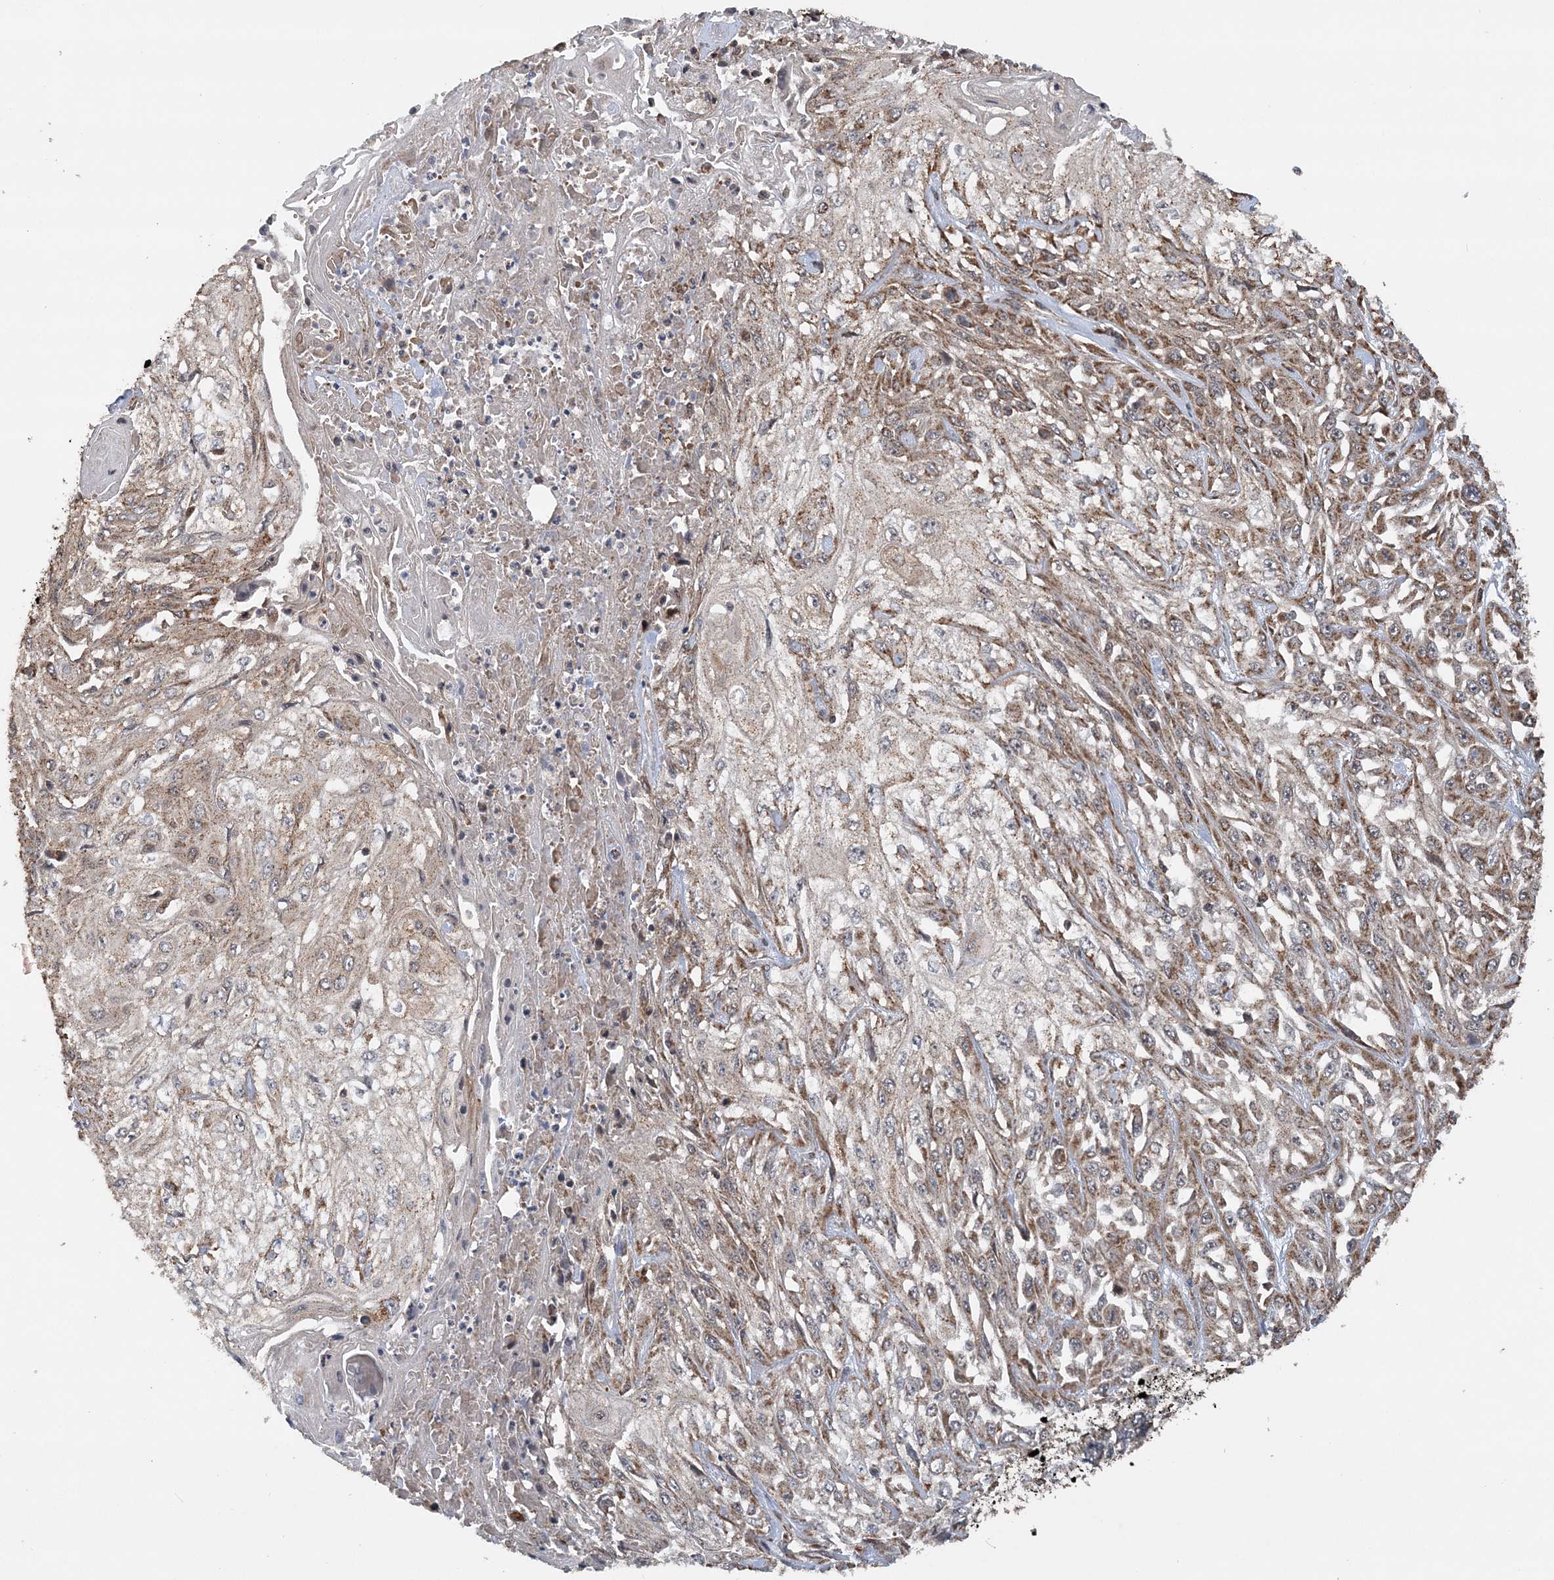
{"staining": {"intensity": "moderate", "quantity": "25%-75%", "location": "cytoplasmic/membranous"}, "tissue": "skin cancer", "cell_type": "Tumor cells", "image_type": "cancer", "snomed": [{"axis": "morphology", "description": "Squamous cell carcinoma, NOS"}, {"axis": "morphology", "description": "Squamous cell carcinoma, metastatic, NOS"}, {"axis": "topography", "description": "Skin"}, {"axis": "topography", "description": "Lymph node"}], "caption": "A photomicrograph showing moderate cytoplasmic/membranous staining in about 25%-75% of tumor cells in skin cancer (metastatic squamous cell carcinoma), as visualized by brown immunohistochemical staining.", "gene": "PCBP1", "patient": {"sex": "male", "age": 75}}